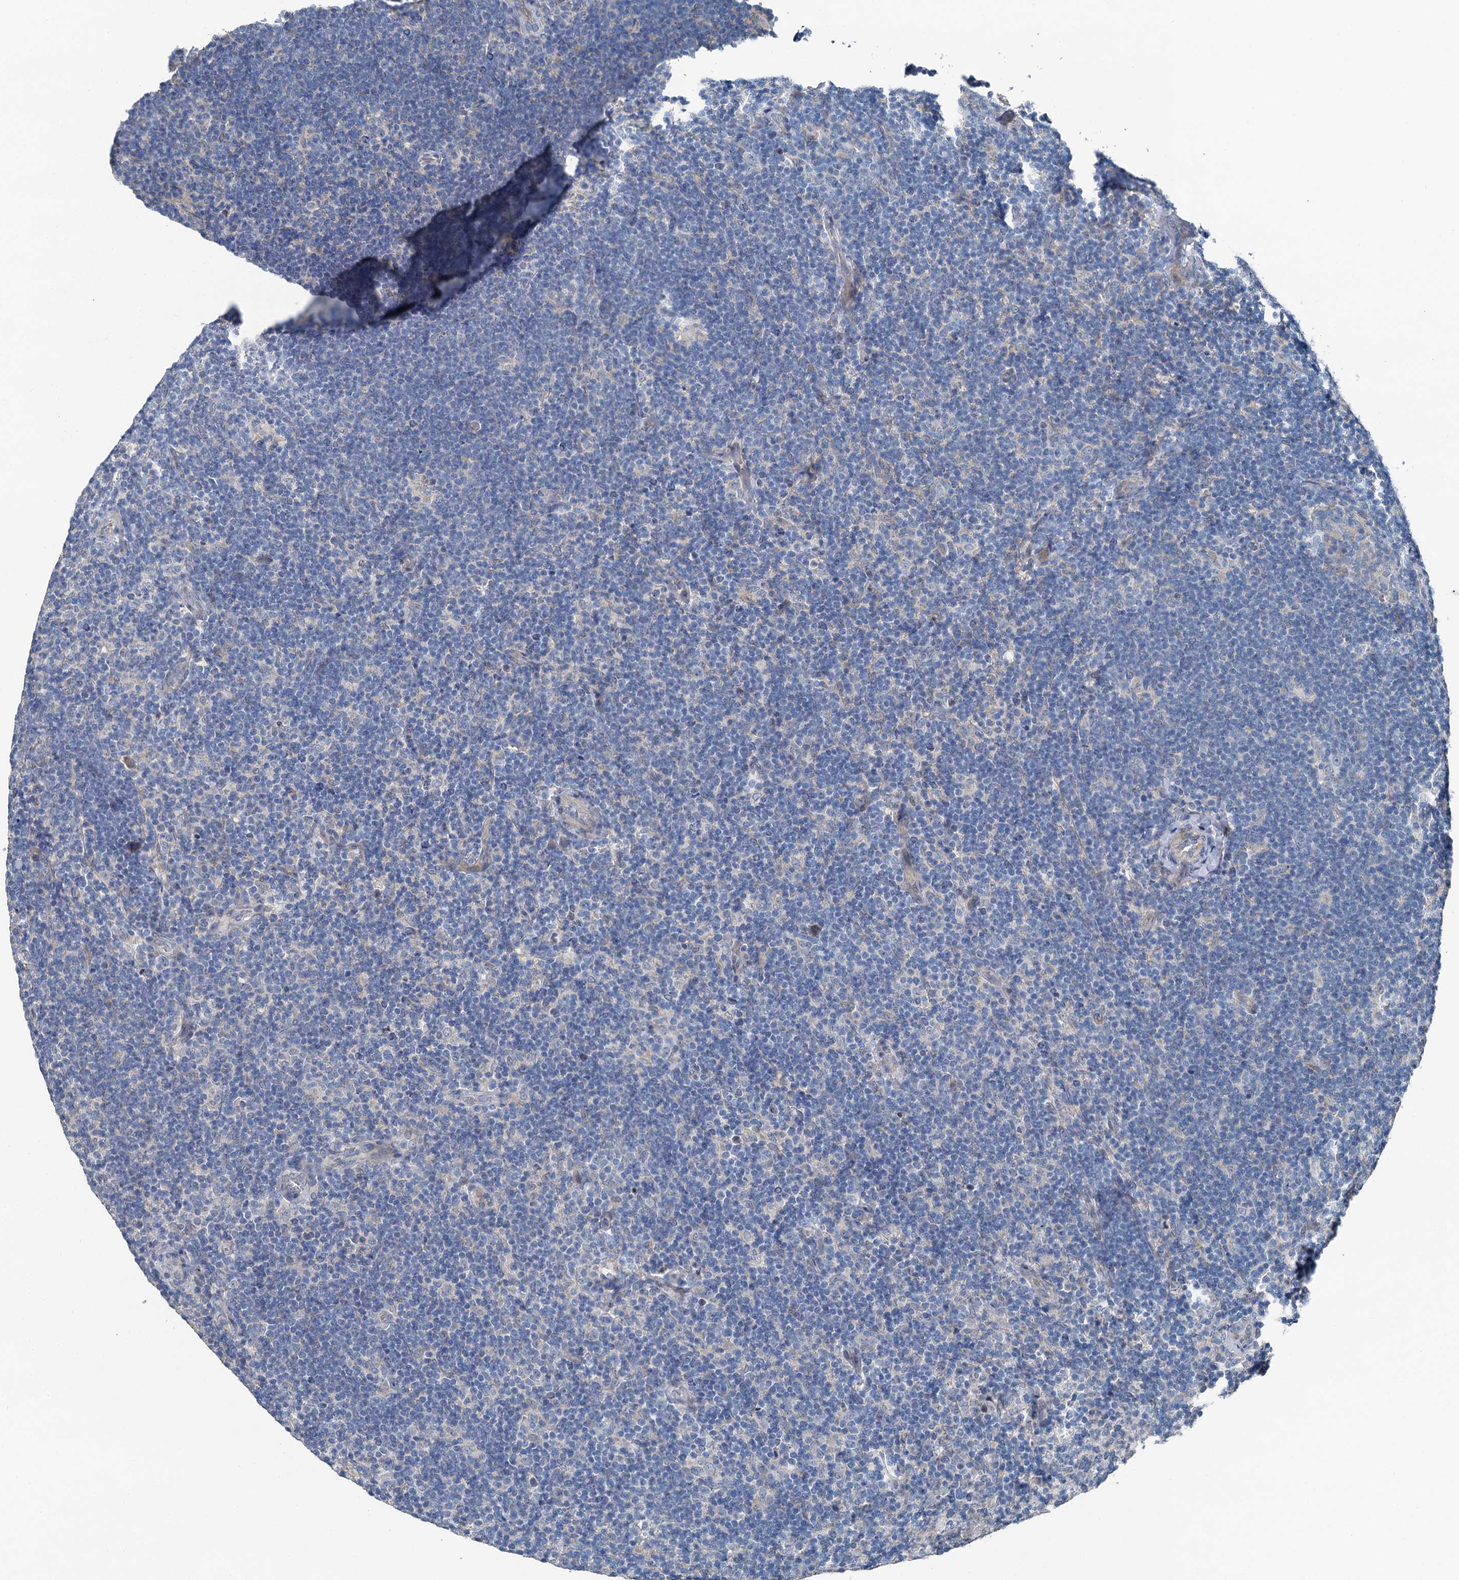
{"staining": {"intensity": "negative", "quantity": "none", "location": "none"}, "tissue": "lymphoma", "cell_type": "Tumor cells", "image_type": "cancer", "snomed": [{"axis": "morphology", "description": "Hodgkin's disease, NOS"}, {"axis": "topography", "description": "Lymph node"}], "caption": "This is an IHC micrograph of human Hodgkin's disease. There is no expression in tumor cells.", "gene": "C6orf120", "patient": {"sex": "female", "age": 57}}